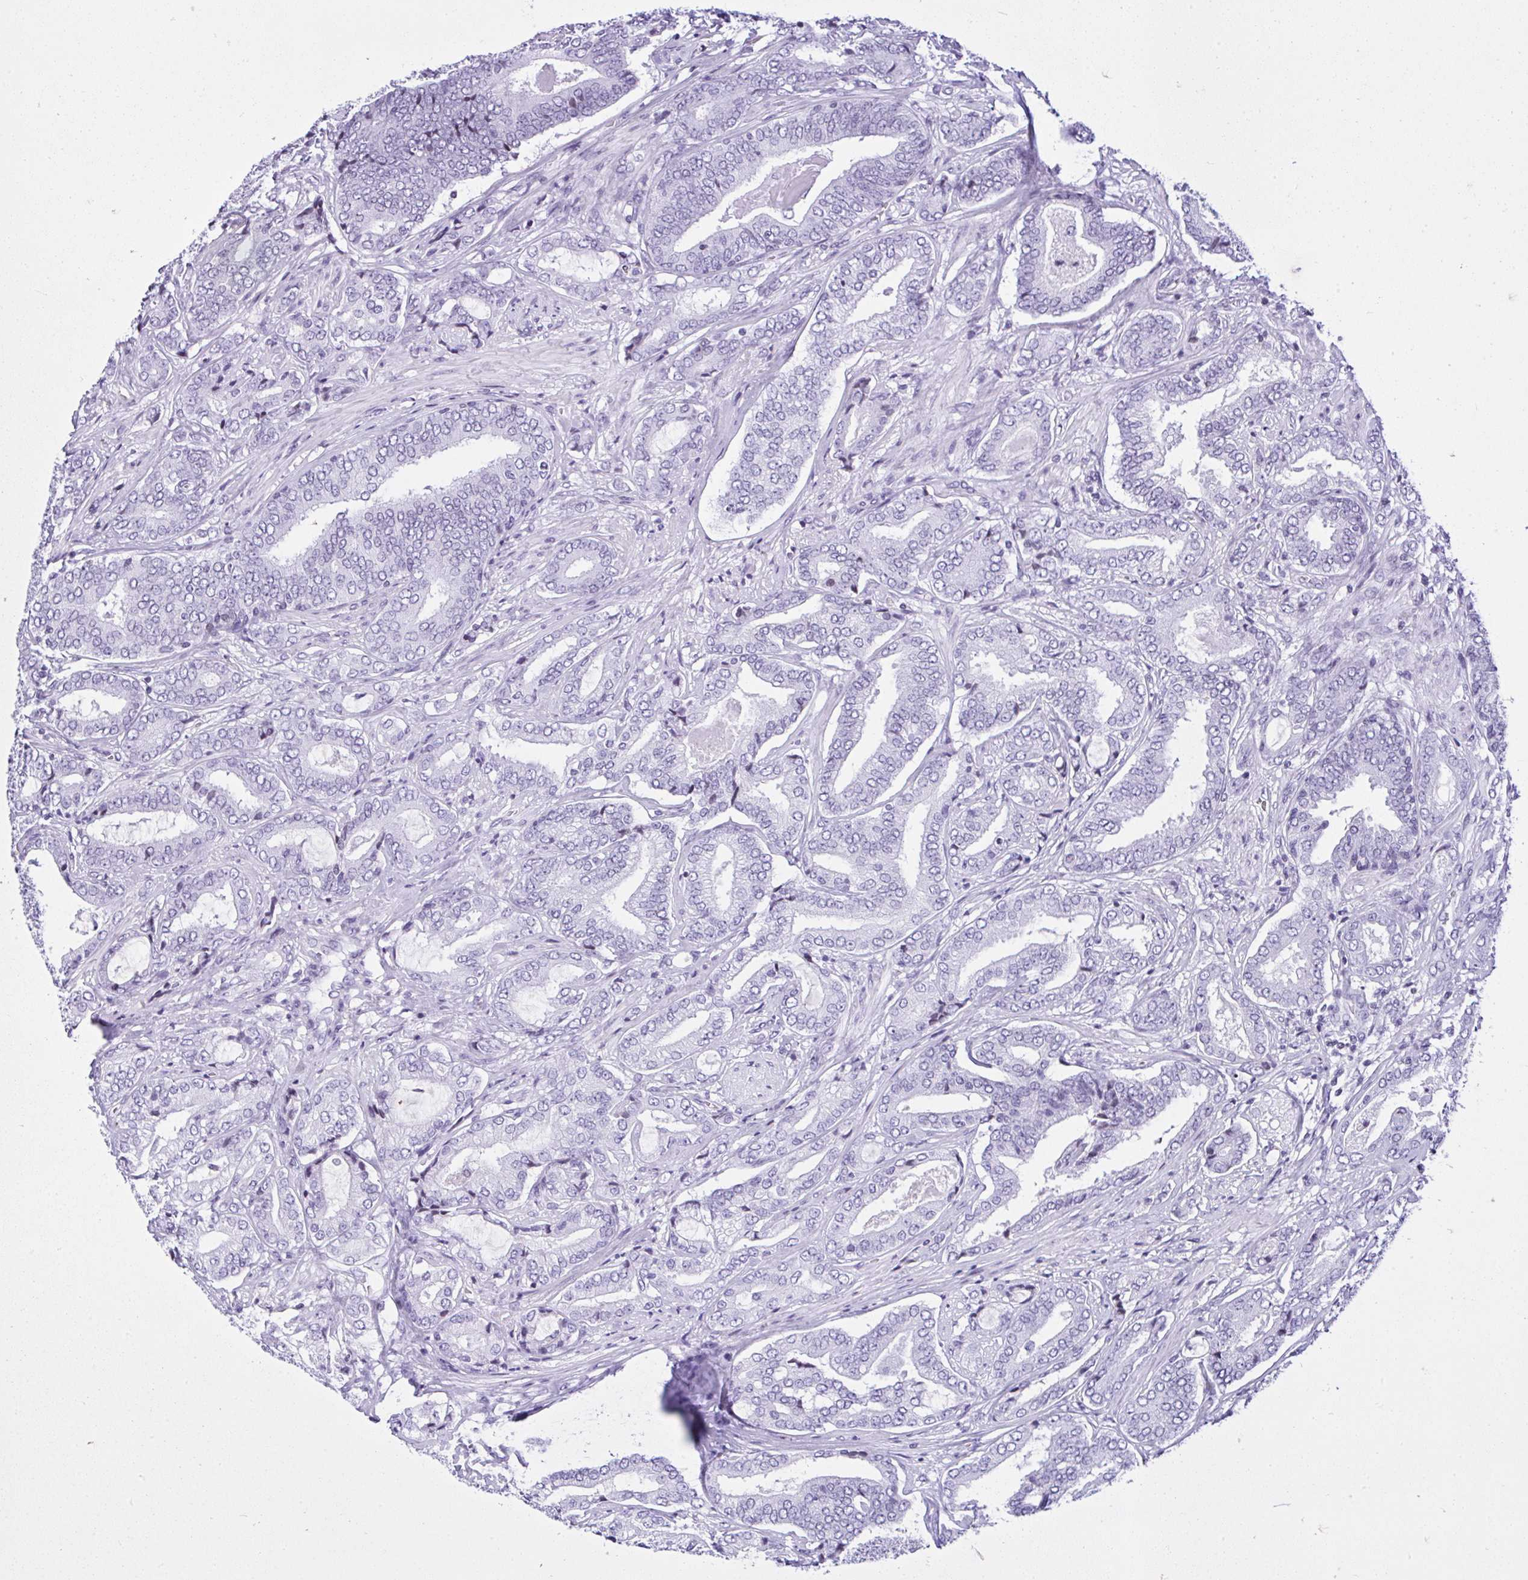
{"staining": {"intensity": "negative", "quantity": "none", "location": "none"}, "tissue": "prostate cancer", "cell_type": "Tumor cells", "image_type": "cancer", "snomed": [{"axis": "morphology", "description": "Adenocarcinoma, High grade"}, {"axis": "topography", "description": "Prostate"}], "caption": "This is an IHC photomicrograph of human prostate high-grade adenocarcinoma. There is no positivity in tumor cells.", "gene": "KRT27", "patient": {"sex": "male", "age": 62}}